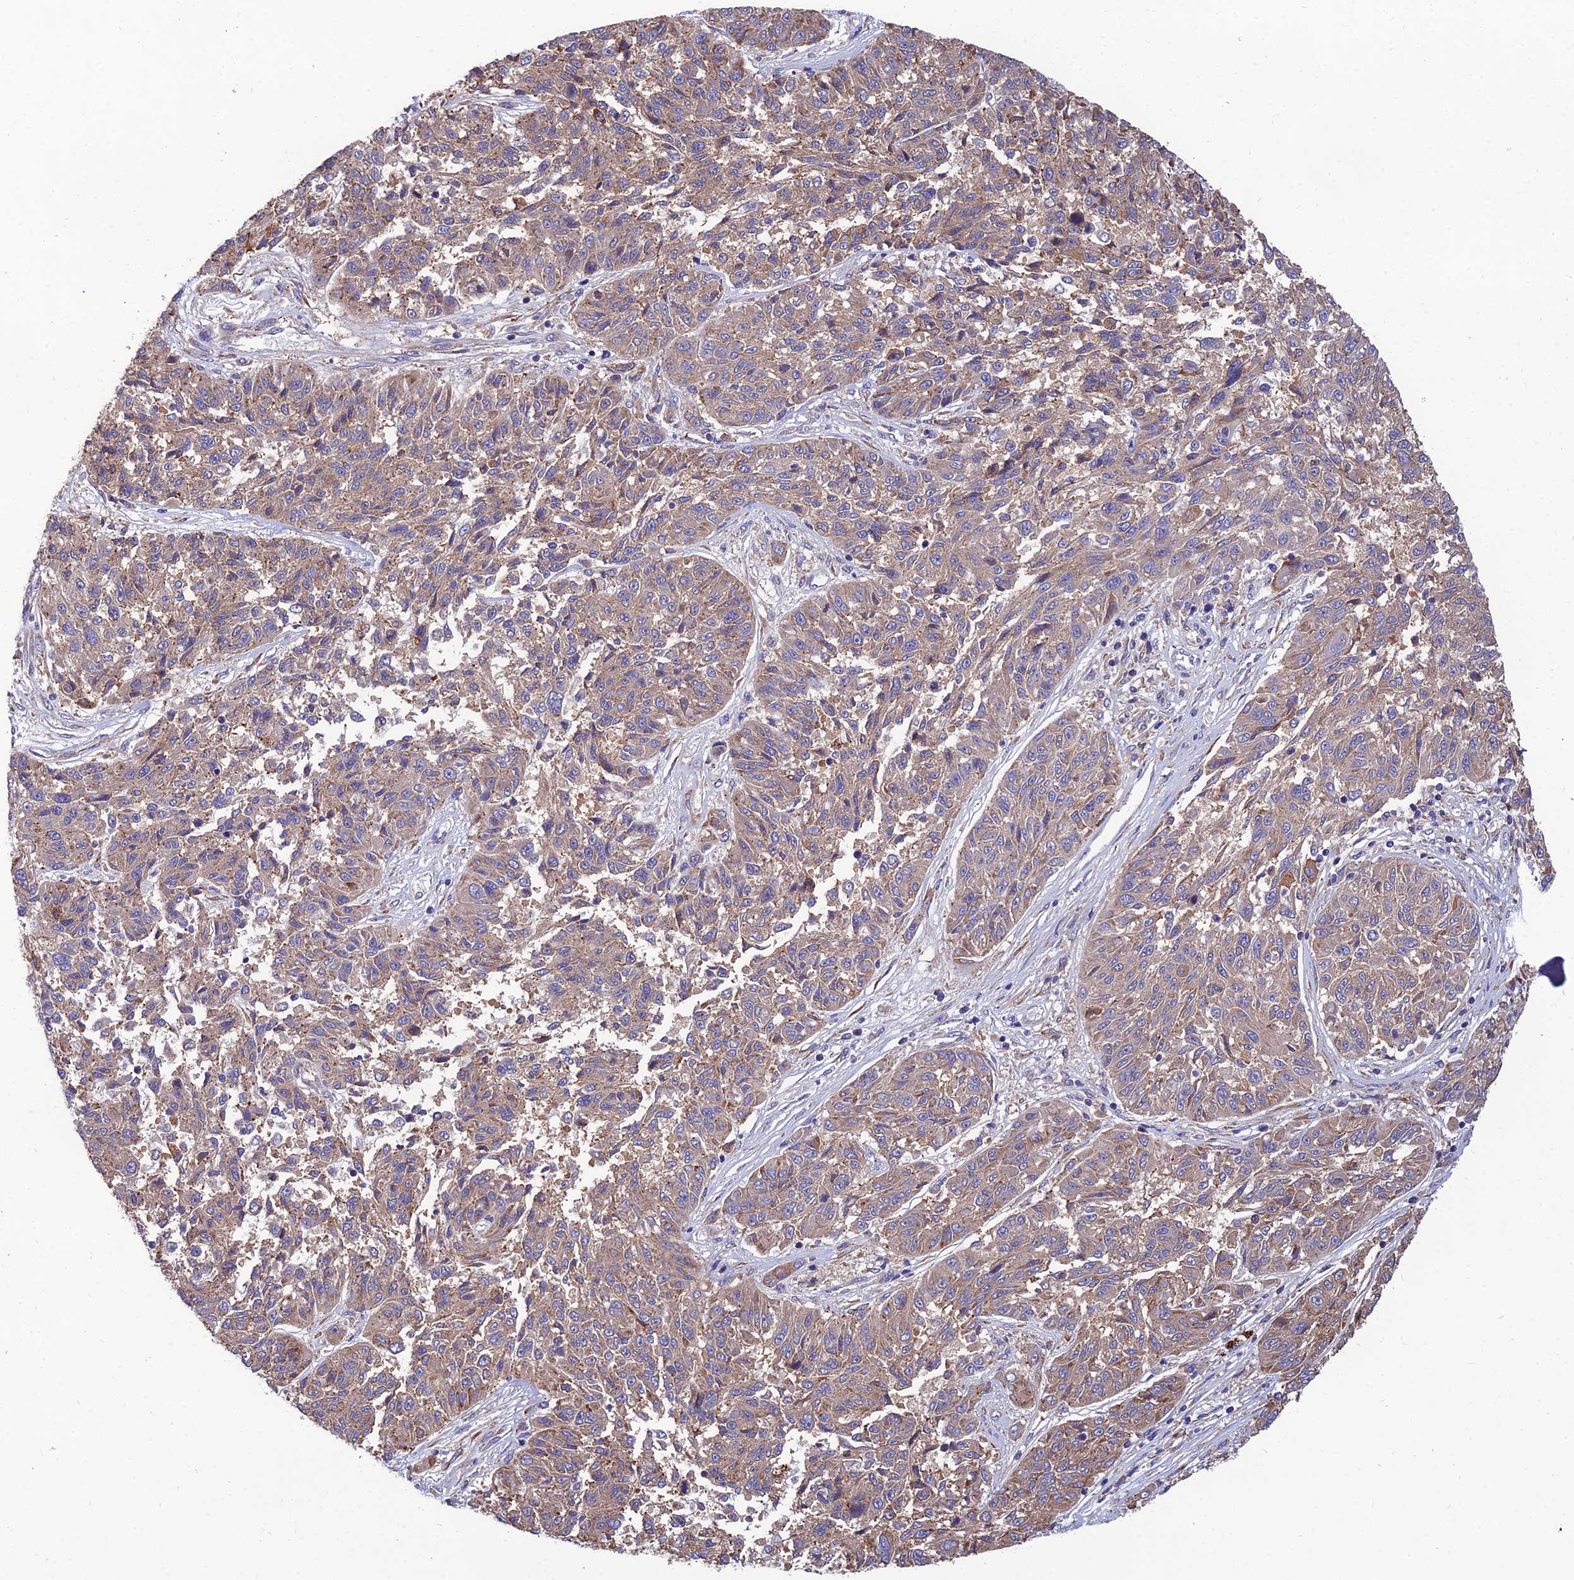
{"staining": {"intensity": "weak", "quantity": ">75%", "location": "cytoplasmic/membranous"}, "tissue": "melanoma", "cell_type": "Tumor cells", "image_type": "cancer", "snomed": [{"axis": "morphology", "description": "Malignant melanoma, NOS"}, {"axis": "topography", "description": "Skin"}], "caption": "A brown stain labels weak cytoplasmic/membranous expression of a protein in malignant melanoma tumor cells. The staining is performed using DAB (3,3'-diaminobenzidine) brown chromogen to label protein expression. The nuclei are counter-stained blue using hematoxylin.", "gene": "UMAD1", "patient": {"sex": "male", "age": 53}}